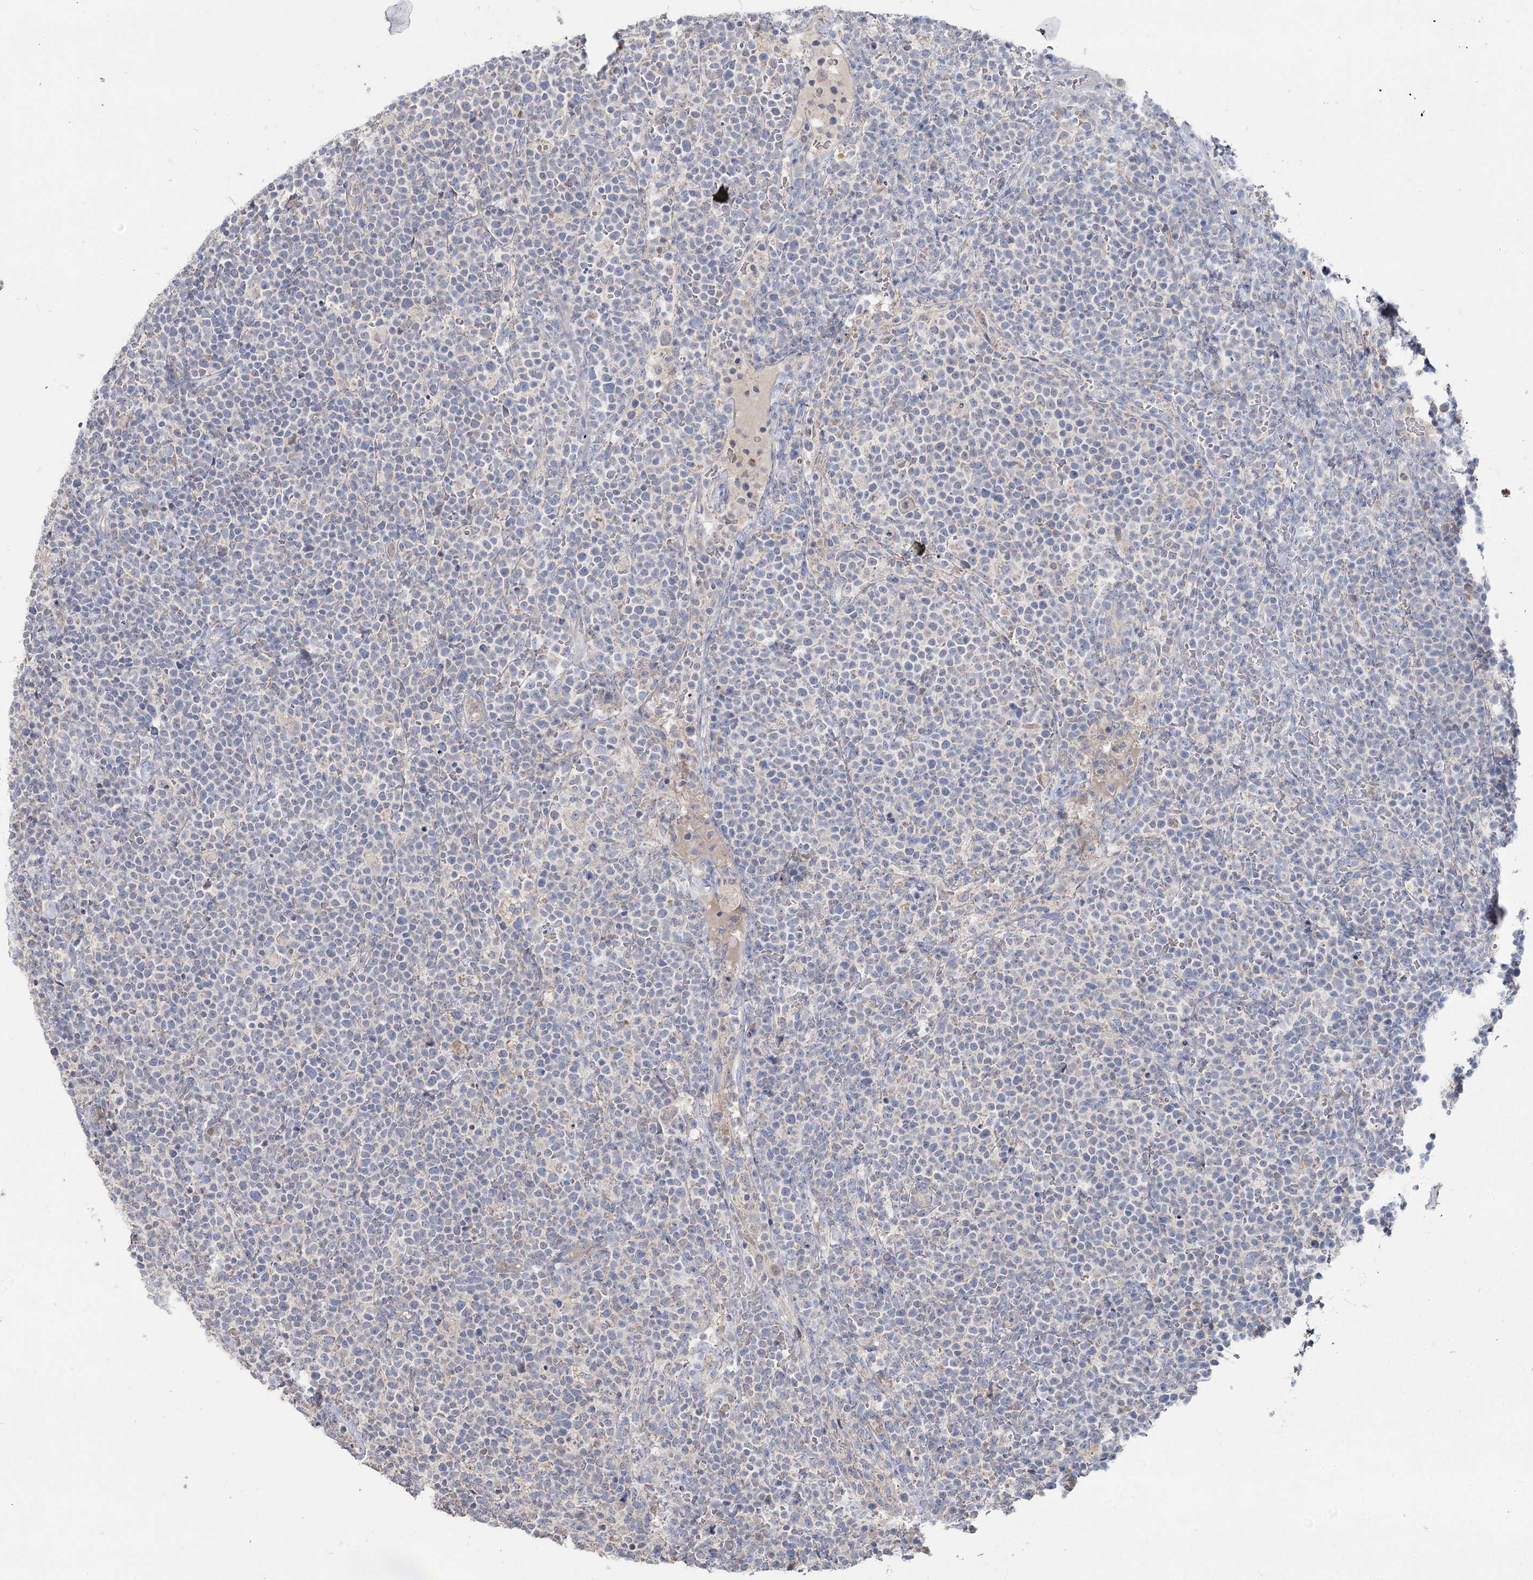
{"staining": {"intensity": "negative", "quantity": "none", "location": "none"}, "tissue": "lymphoma", "cell_type": "Tumor cells", "image_type": "cancer", "snomed": [{"axis": "morphology", "description": "Malignant lymphoma, non-Hodgkin's type, High grade"}, {"axis": "topography", "description": "Lymph node"}], "caption": "DAB immunohistochemical staining of human lymphoma reveals no significant expression in tumor cells.", "gene": "TMEM187", "patient": {"sex": "male", "age": 61}}